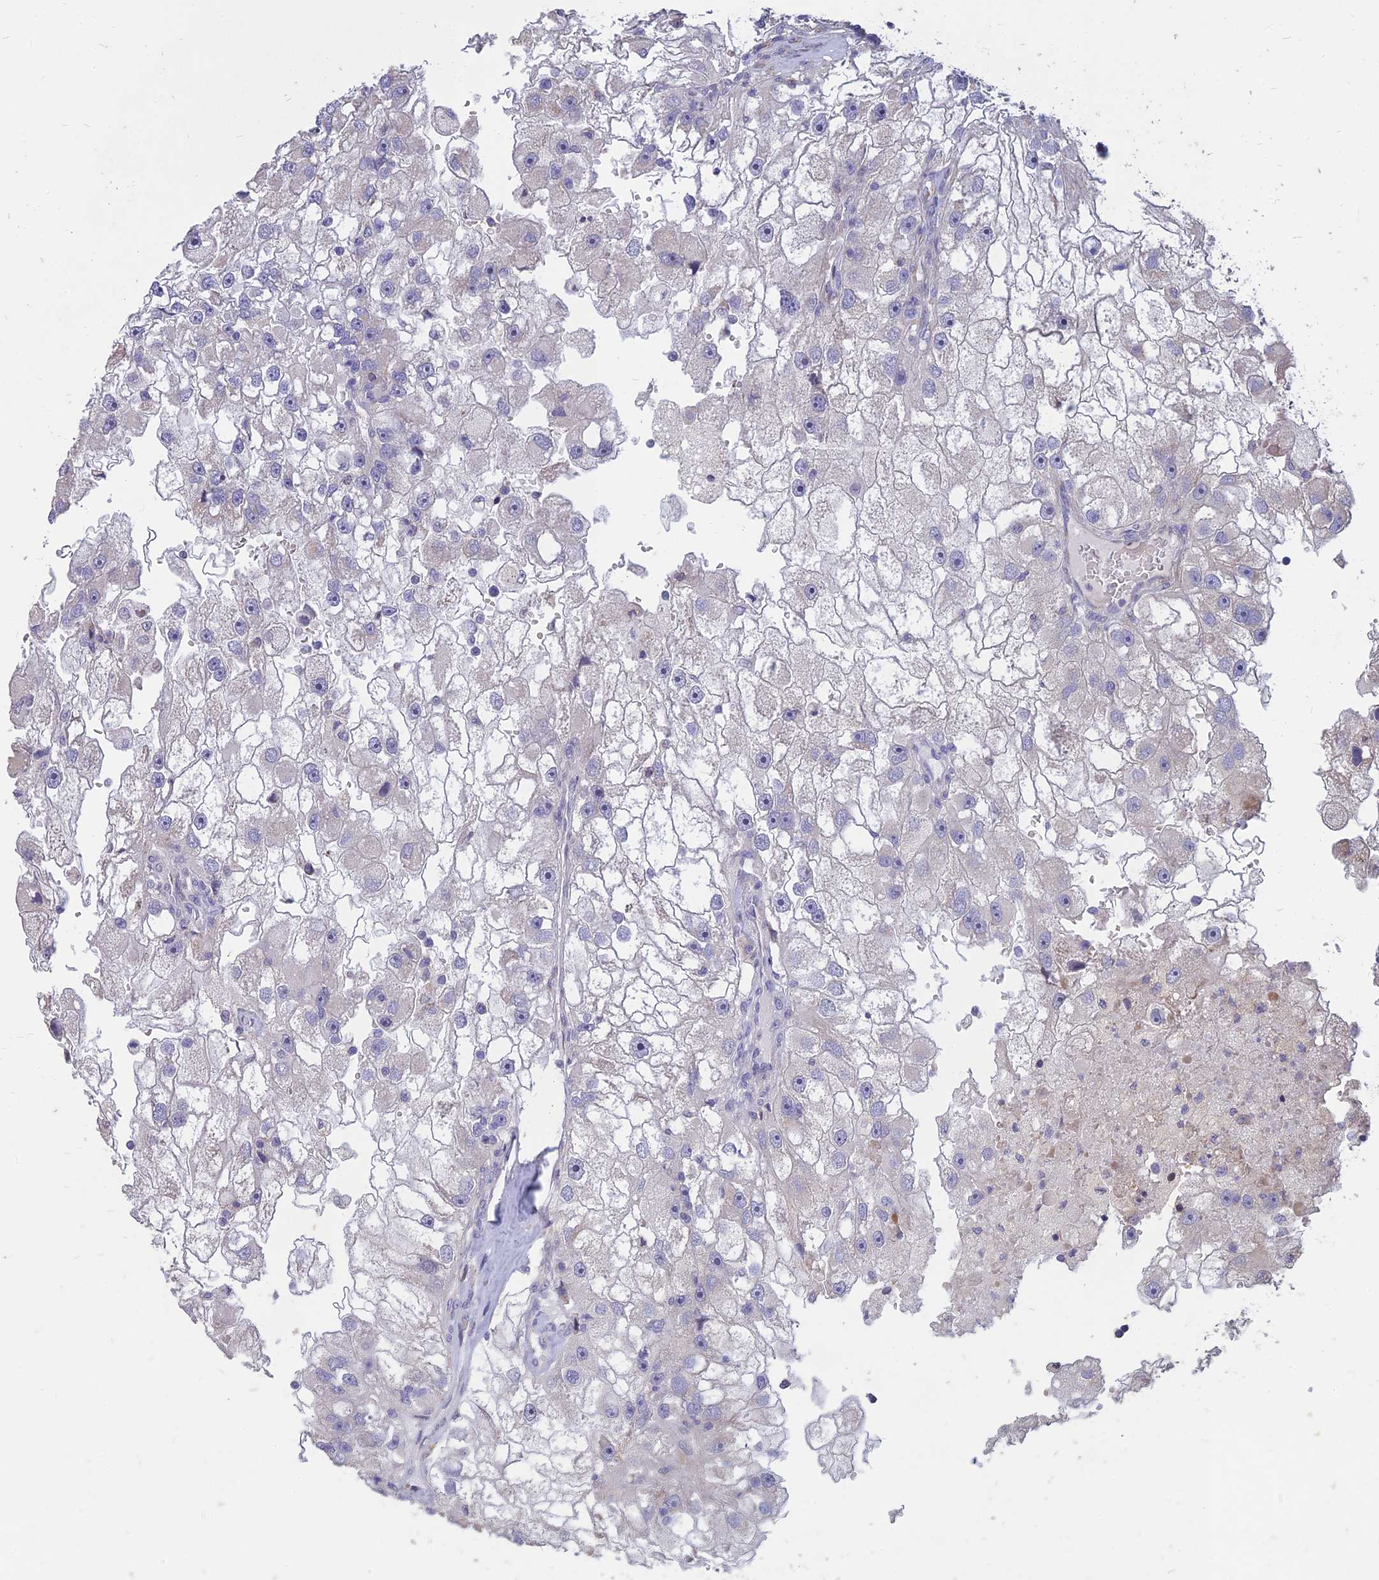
{"staining": {"intensity": "negative", "quantity": "none", "location": "none"}, "tissue": "renal cancer", "cell_type": "Tumor cells", "image_type": "cancer", "snomed": [{"axis": "morphology", "description": "Adenocarcinoma, NOS"}, {"axis": "topography", "description": "Kidney"}], "caption": "Renal cancer (adenocarcinoma) stained for a protein using immunohistochemistry (IHC) shows no expression tumor cells.", "gene": "ST3GAL6", "patient": {"sex": "male", "age": 63}}